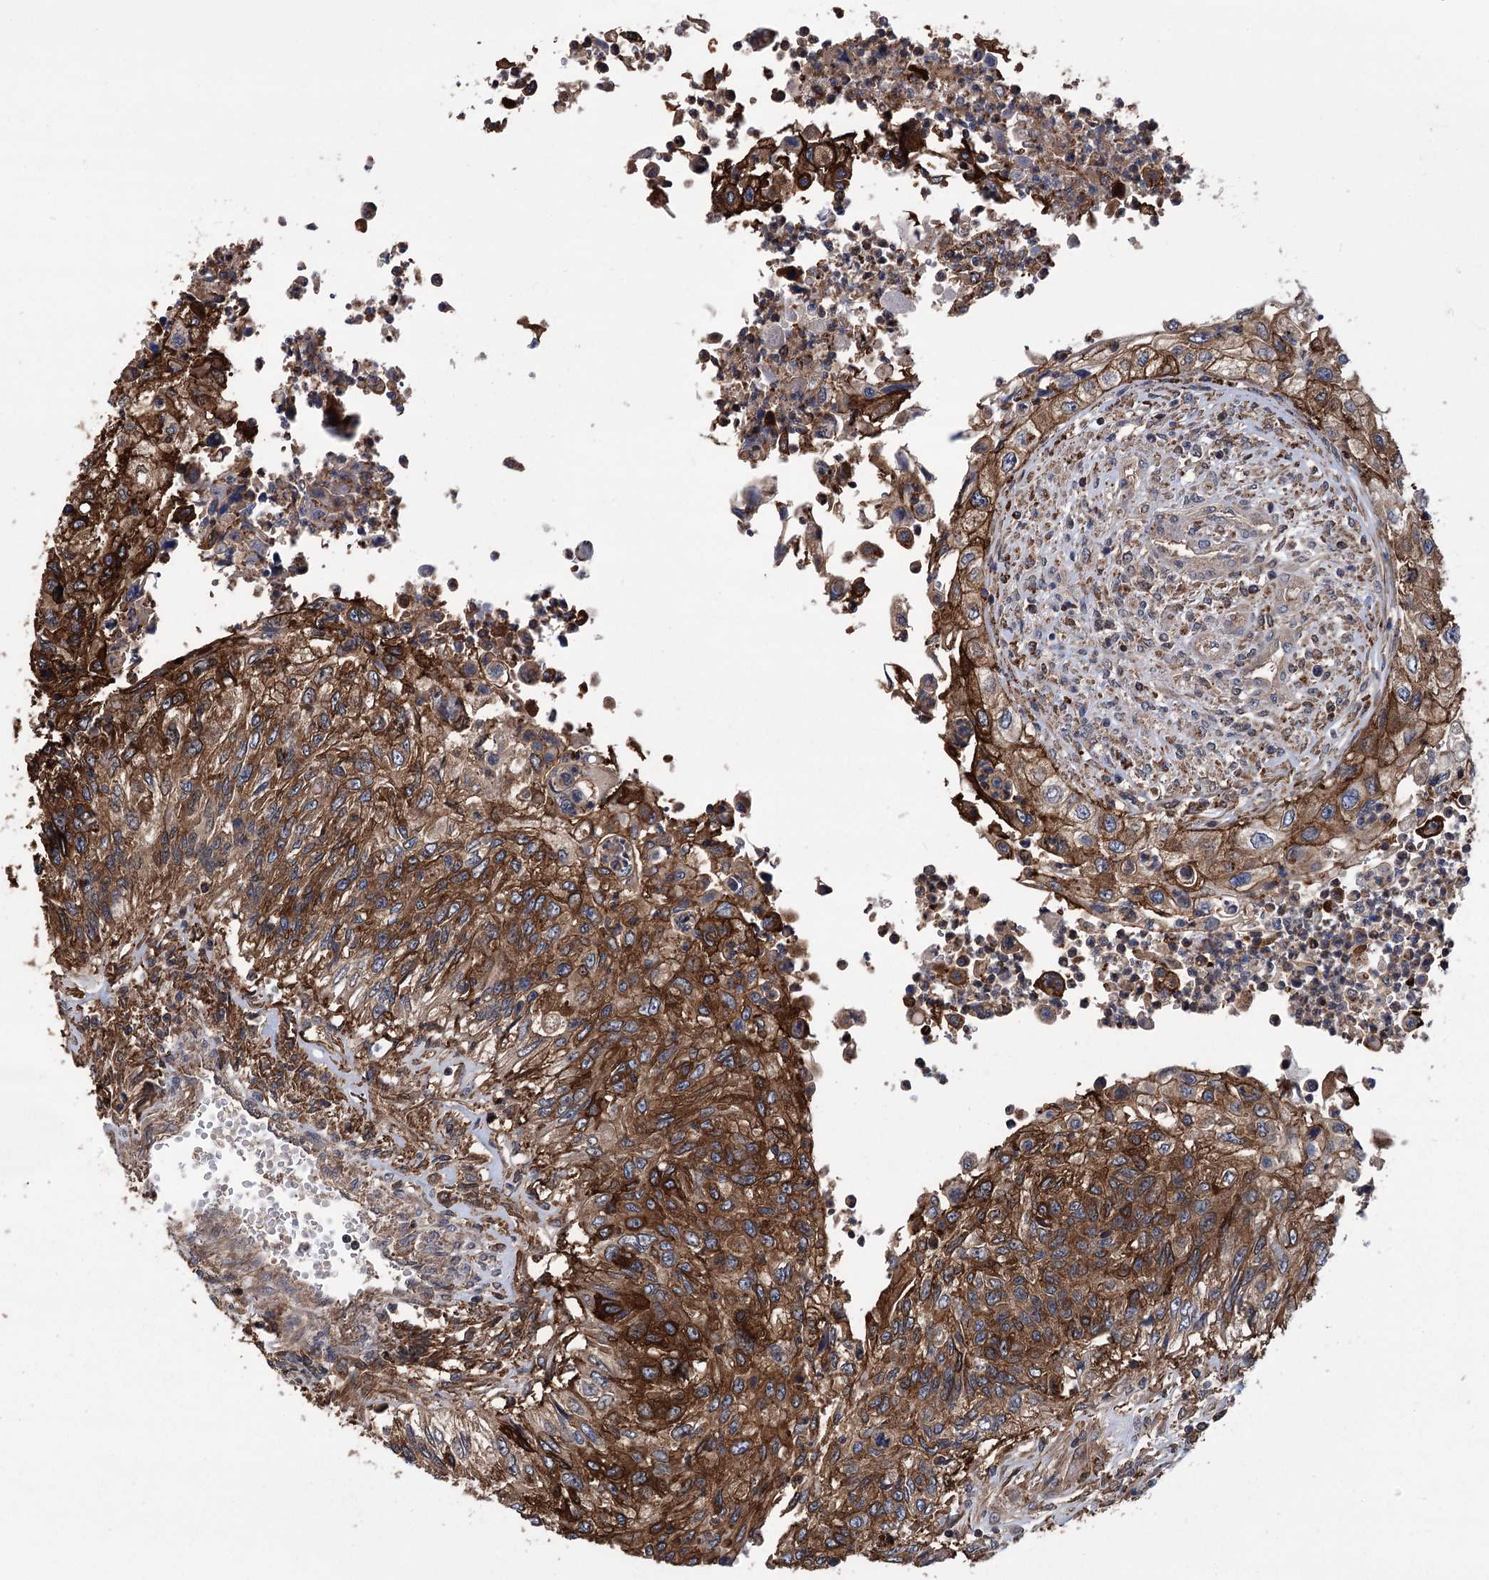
{"staining": {"intensity": "strong", "quantity": ">75%", "location": "cytoplasmic/membranous"}, "tissue": "urothelial cancer", "cell_type": "Tumor cells", "image_type": "cancer", "snomed": [{"axis": "morphology", "description": "Urothelial carcinoma, High grade"}, {"axis": "topography", "description": "Urinary bladder"}], "caption": "This histopathology image demonstrates IHC staining of human urothelial cancer, with high strong cytoplasmic/membranous expression in about >75% of tumor cells.", "gene": "DPP3", "patient": {"sex": "female", "age": 60}}